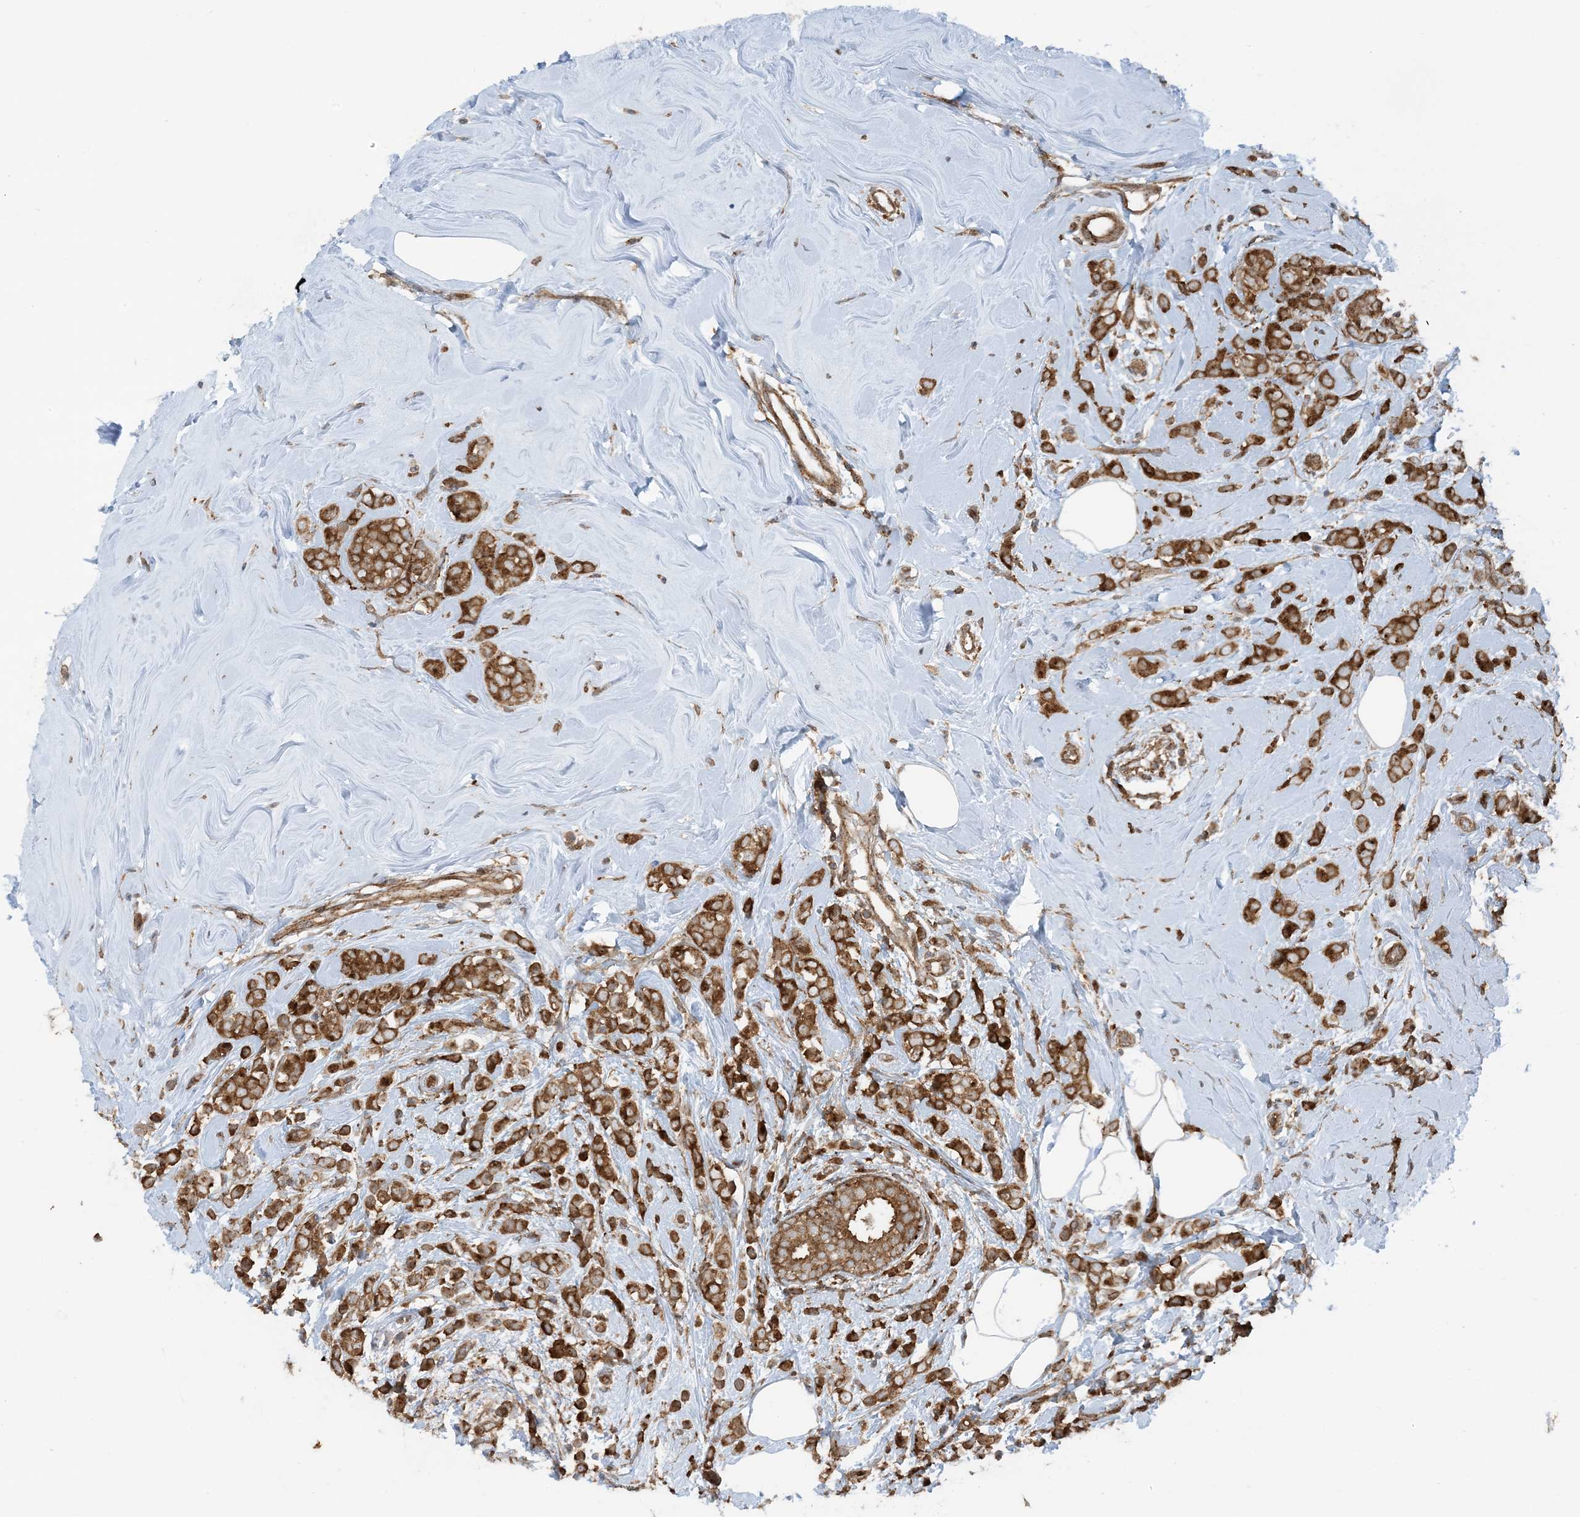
{"staining": {"intensity": "strong", "quantity": ">75%", "location": "cytoplasmic/membranous"}, "tissue": "breast cancer", "cell_type": "Tumor cells", "image_type": "cancer", "snomed": [{"axis": "morphology", "description": "Lobular carcinoma"}, {"axis": "topography", "description": "Breast"}], "caption": "IHC image of human lobular carcinoma (breast) stained for a protein (brown), which exhibits high levels of strong cytoplasmic/membranous positivity in approximately >75% of tumor cells.", "gene": "STAM2", "patient": {"sex": "female", "age": 47}}